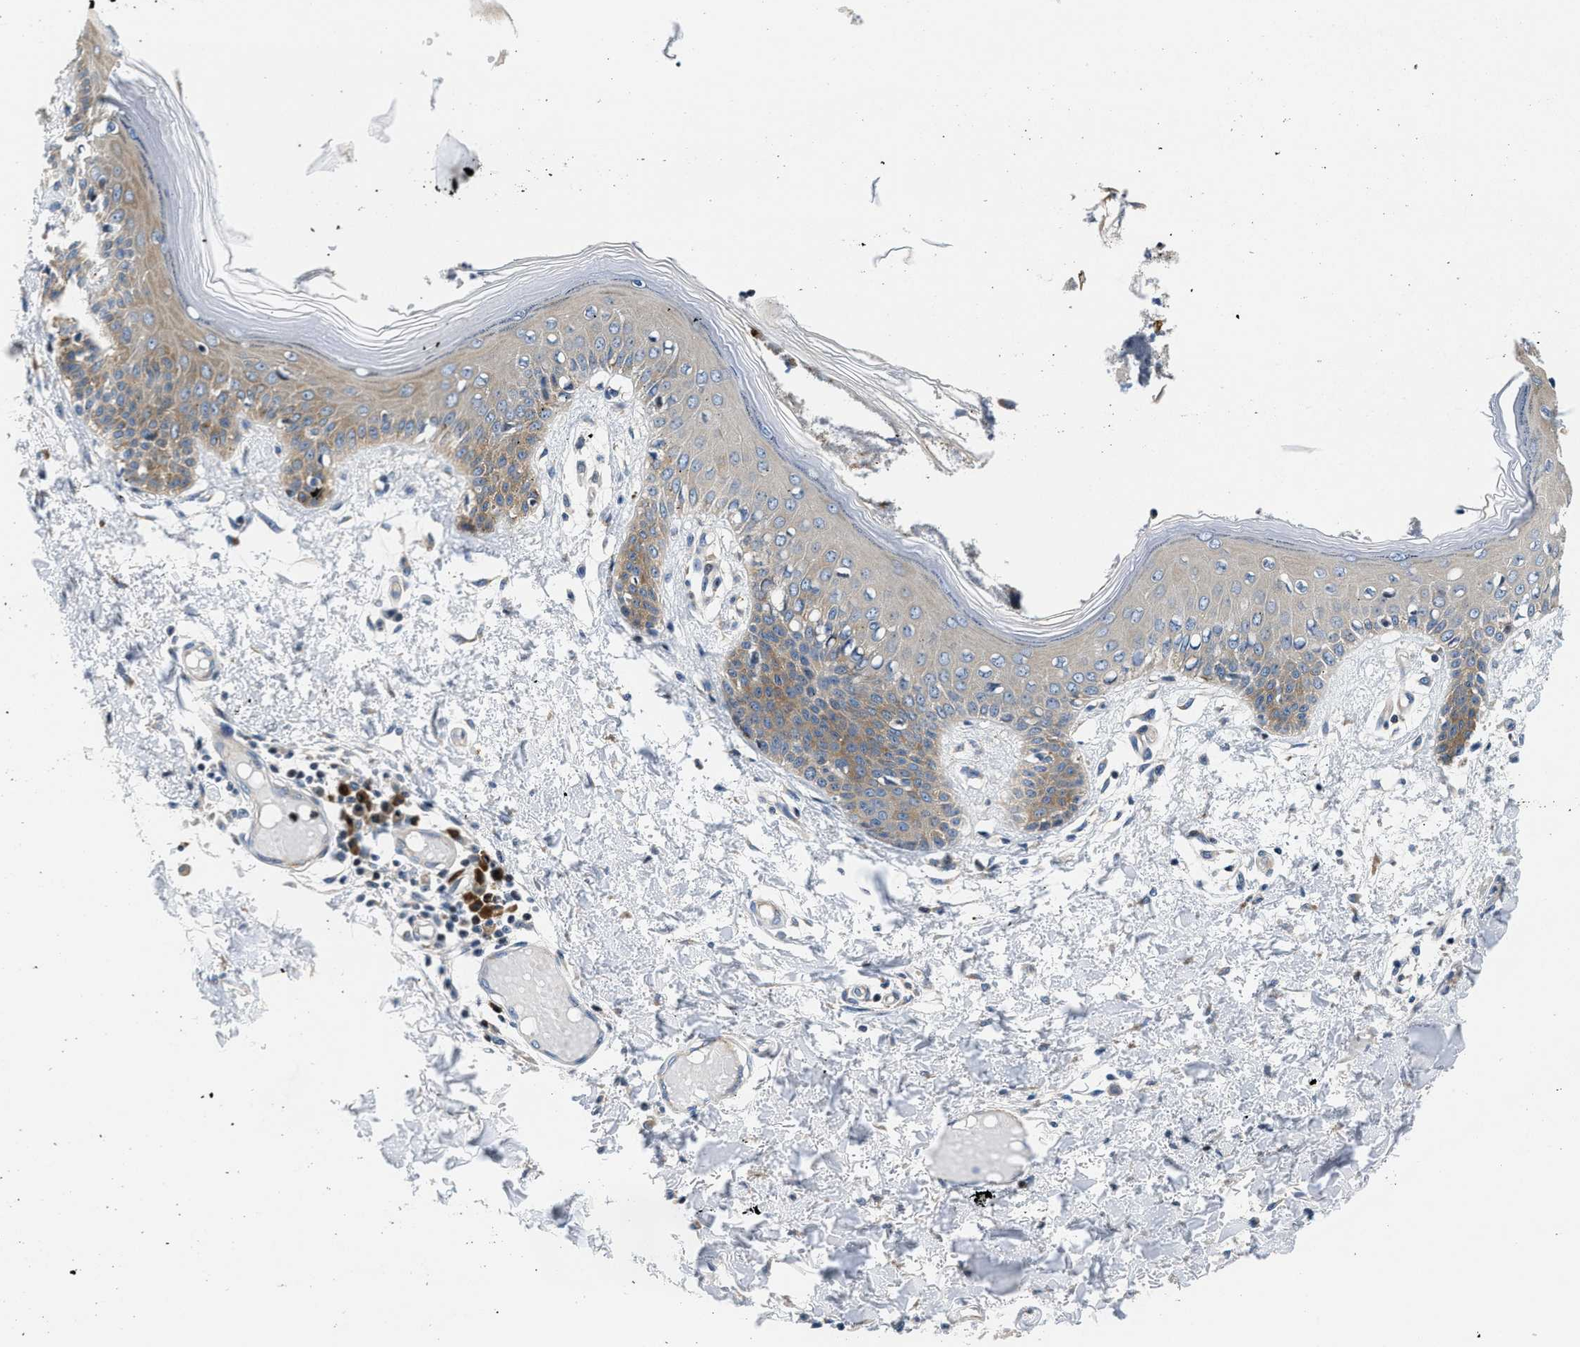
{"staining": {"intensity": "negative", "quantity": "none", "location": "none"}, "tissue": "skin", "cell_type": "Fibroblasts", "image_type": "normal", "snomed": [{"axis": "morphology", "description": "Normal tissue, NOS"}, {"axis": "topography", "description": "Skin"}], "caption": "Image shows no significant protein staining in fibroblasts of normal skin.", "gene": "IKBKE", "patient": {"sex": "male", "age": 53}}